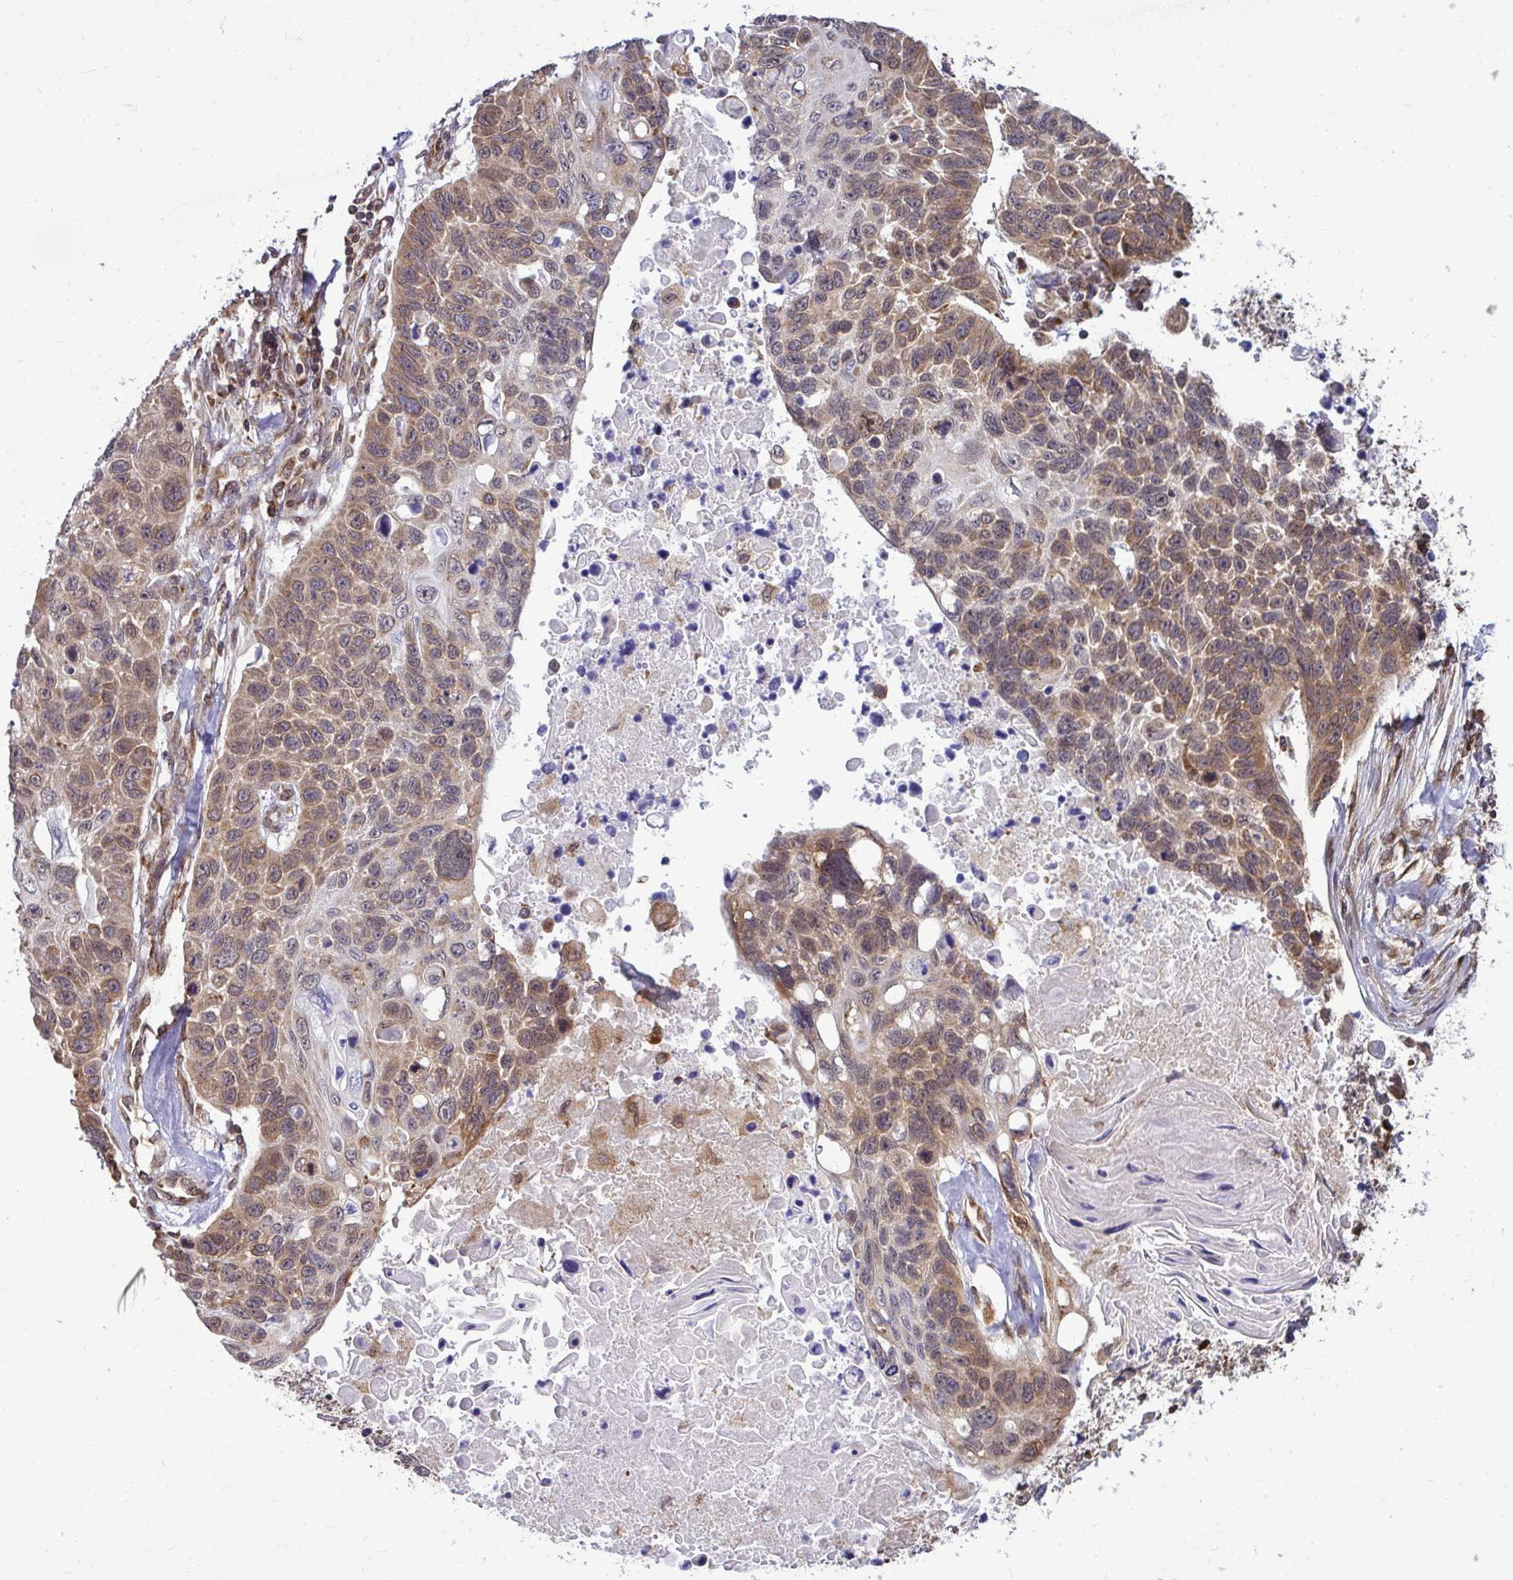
{"staining": {"intensity": "moderate", "quantity": ">75%", "location": "cytoplasmic/membranous"}, "tissue": "lung cancer", "cell_type": "Tumor cells", "image_type": "cancer", "snomed": [{"axis": "morphology", "description": "Squamous cell carcinoma, NOS"}, {"axis": "topography", "description": "Lung"}], "caption": "Moderate cytoplasmic/membranous positivity for a protein is appreciated in about >75% of tumor cells of squamous cell carcinoma (lung) using immunohistochemistry.", "gene": "FMR1", "patient": {"sex": "male", "age": 62}}